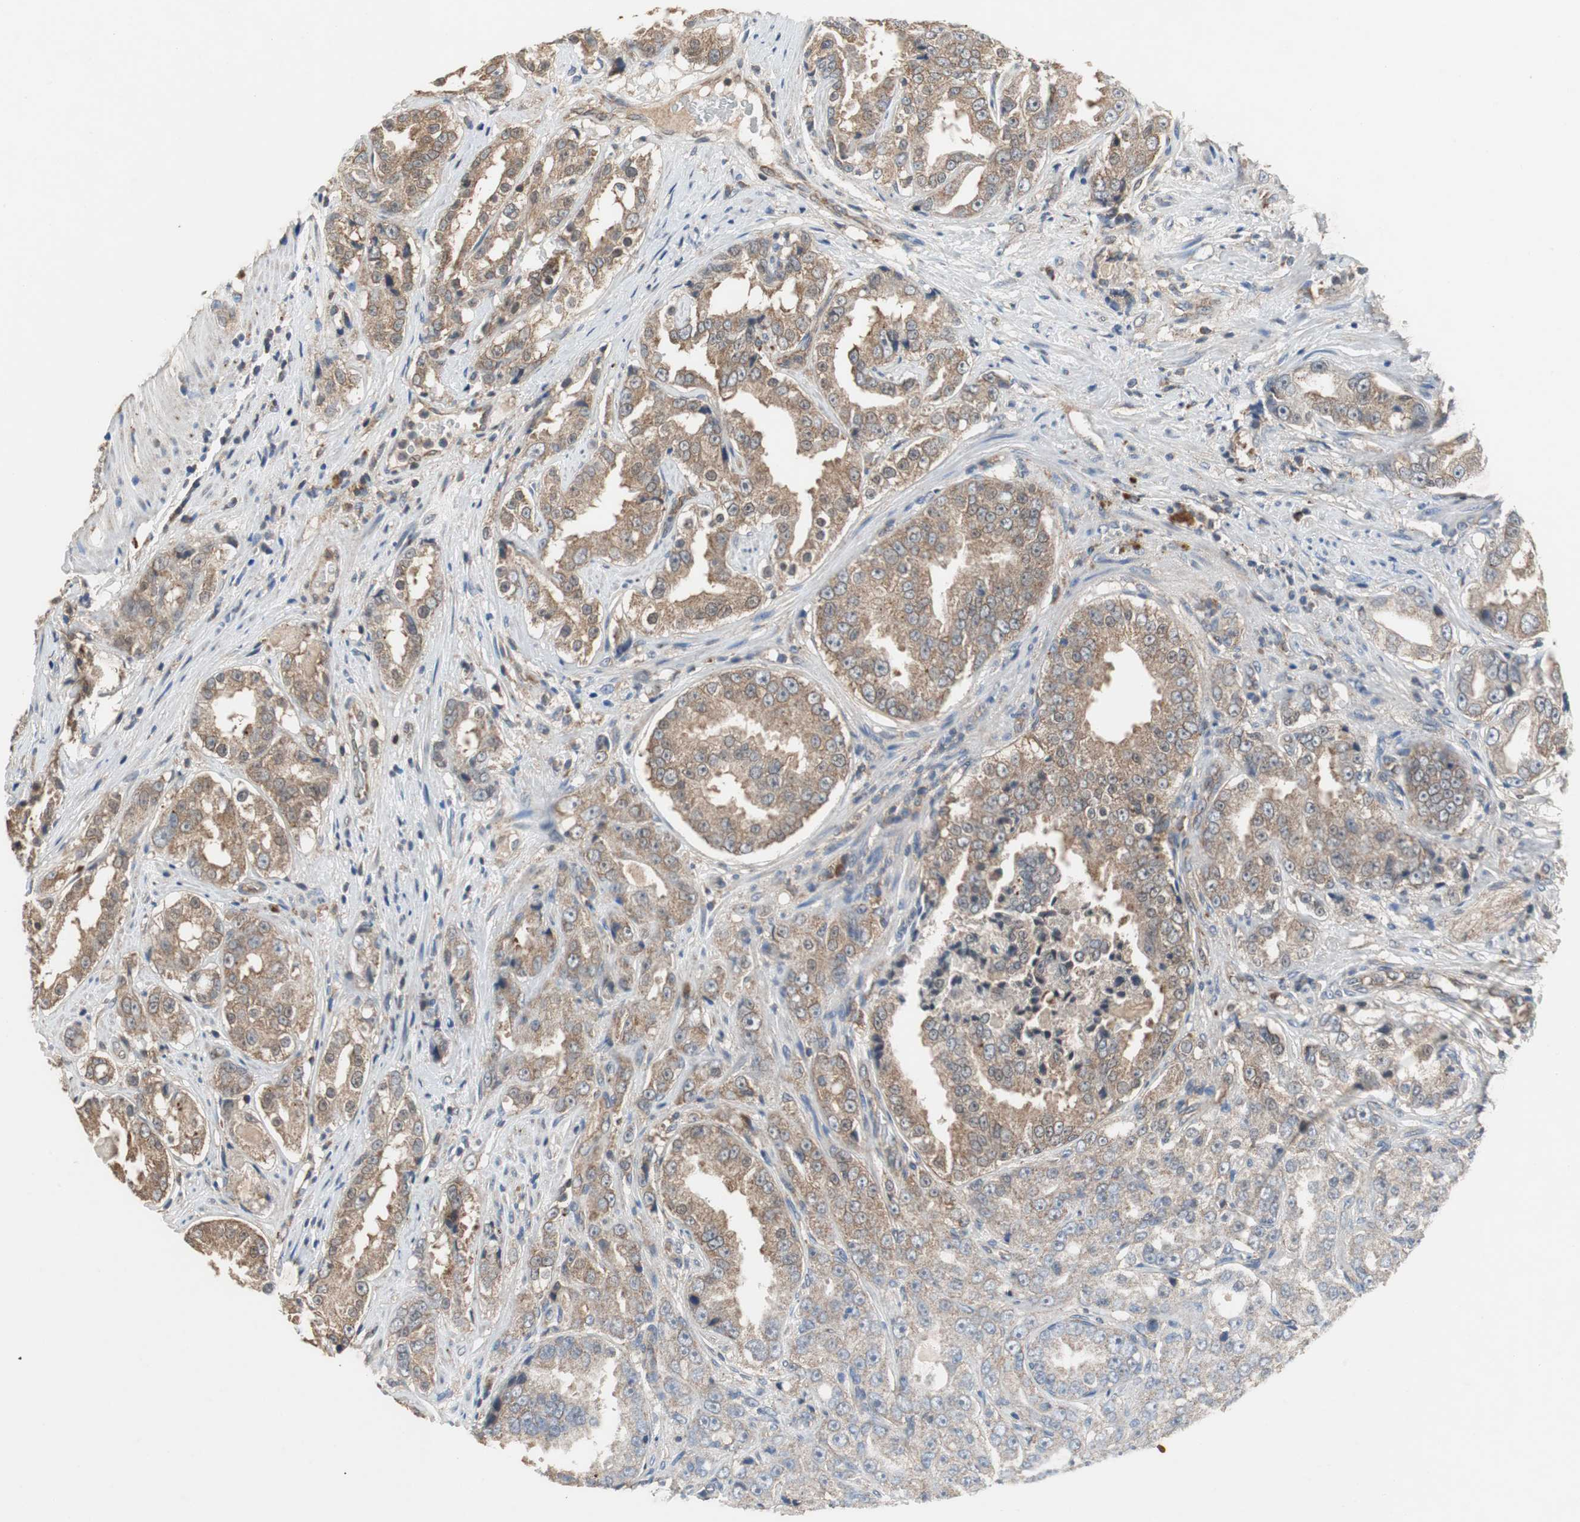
{"staining": {"intensity": "moderate", "quantity": "25%-75%", "location": "cytoplasmic/membranous"}, "tissue": "prostate cancer", "cell_type": "Tumor cells", "image_type": "cancer", "snomed": [{"axis": "morphology", "description": "Adenocarcinoma, High grade"}, {"axis": "topography", "description": "Prostate"}], "caption": "A photomicrograph of human prostate adenocarcinoma (high-grade) stained for a protein reveals moderate cytoplasmic/membranous brown staining in tumor cells. (DAB IHC, brown staining for protein, blue staining for nuclei).", "gene": "VBP1", "patient": {"sex": "male", "age": 73}}